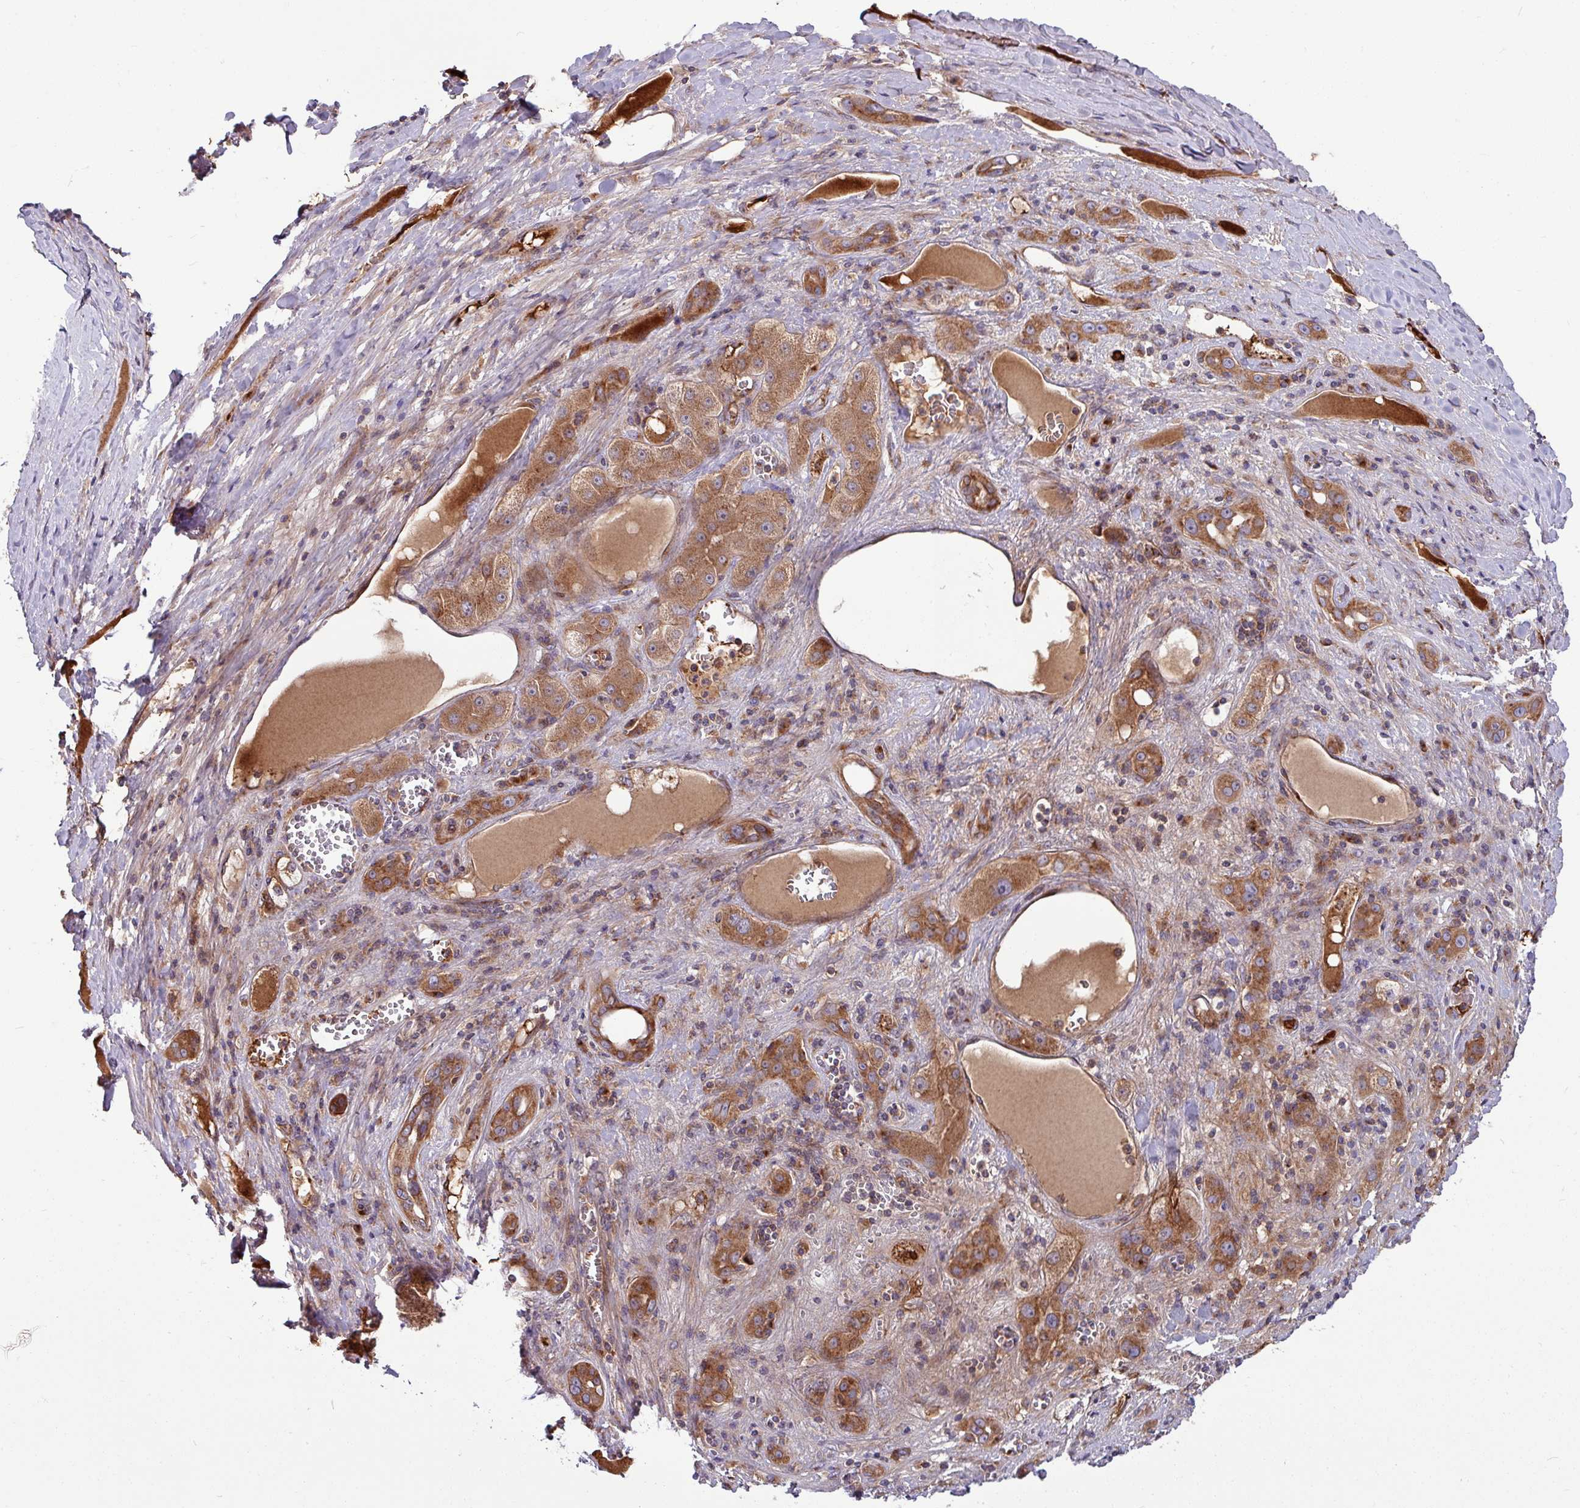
{"staining": {"intensity": "moderate", "quantity": ">75%", "location": "cytoplasmic/membranous"}, "tissue": "liver cancer", "cell_type": "Tumor cells", "image_type": "cancer", "snomed": [{"axis": "morphology", "description": "Carcinoma, Hepatocellular, NOS"}, {"axis": "topography", "description": "Liver"}], "caption": "A medium amount of moderate cytoplasmic/membranous staining is appreciated in approximately >75% of tumor cells in liver cancer tissue.", "gene": "LSM12", "patient": {"sex": "female", "age": 73}}